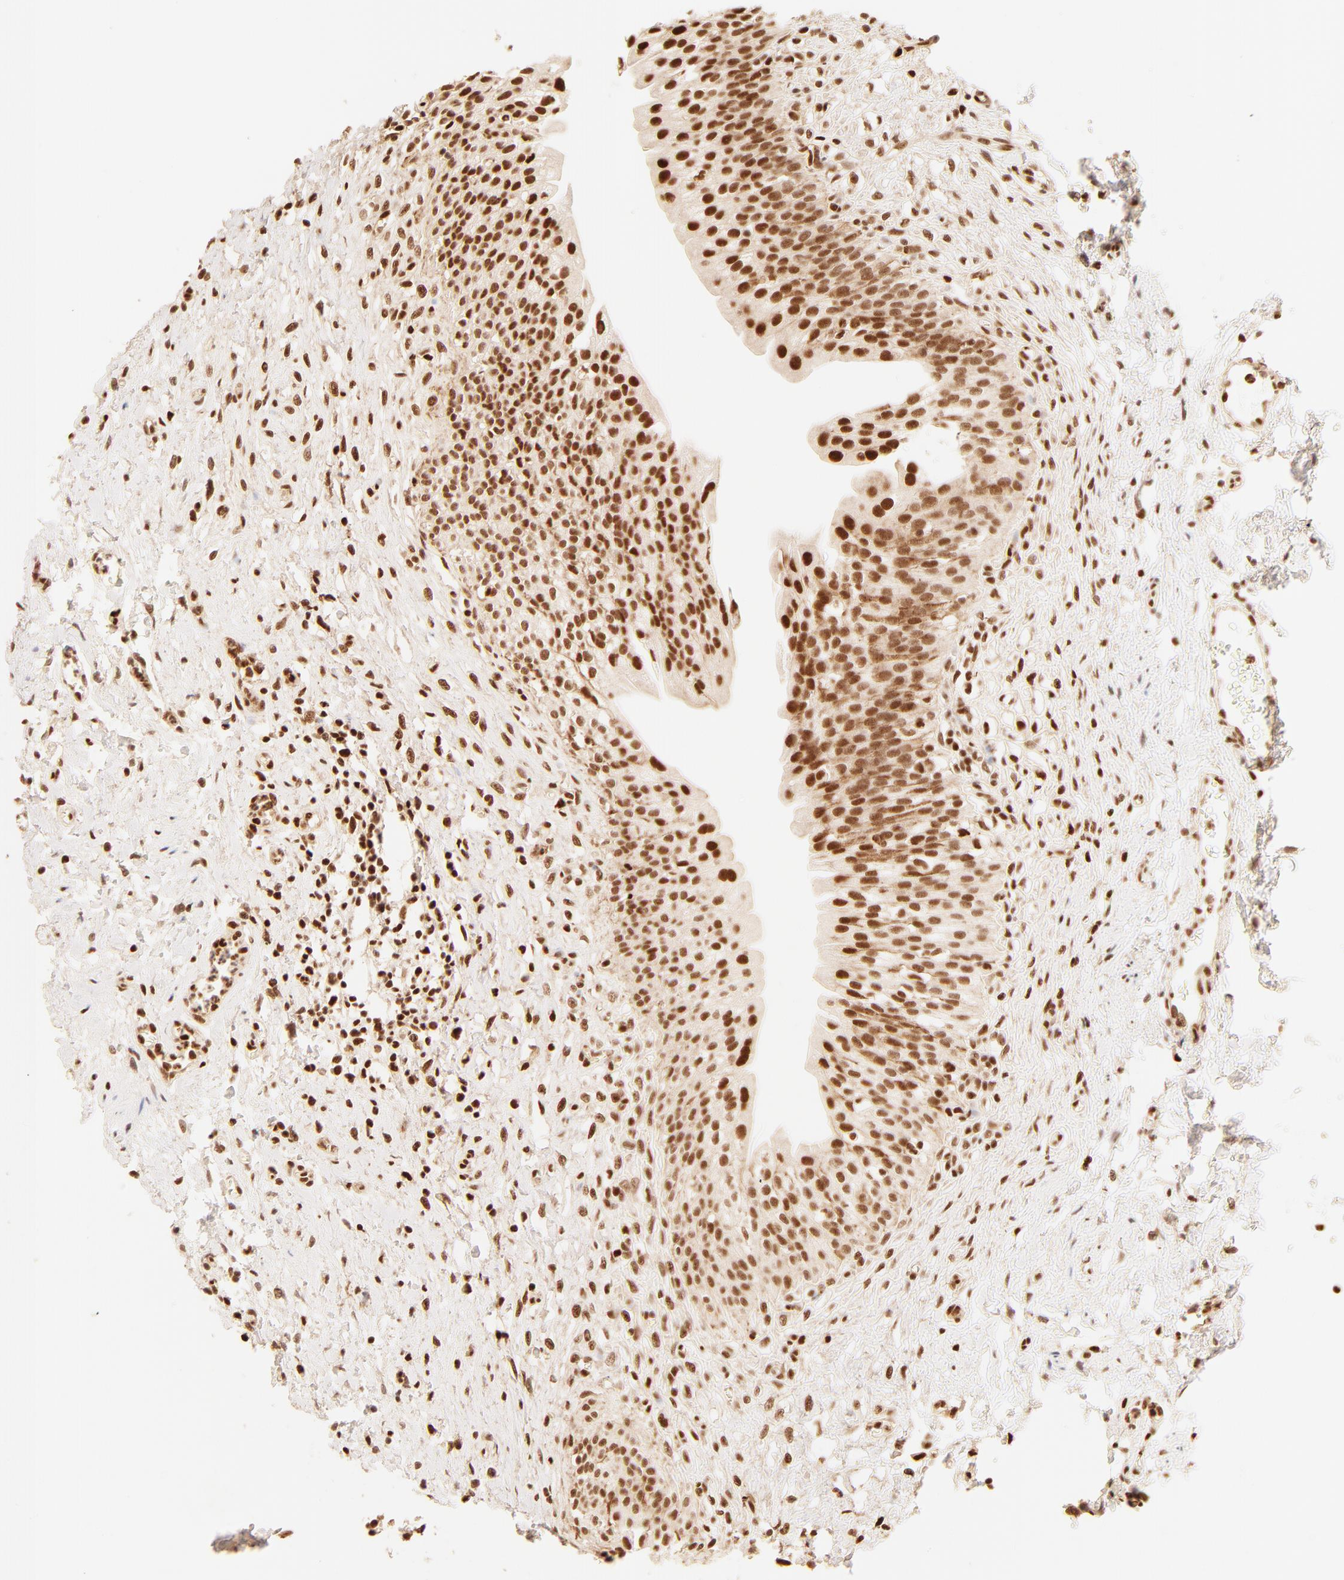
{"staining": {"intensity": "strong", "quantity": ">75%", "location": "nuclear"}, "tissue": "urinary bladder", "cell_type": "Urothelial cells", "image_type": "normal", "snomed": [{"axis": "morphology", "description": "Normal tissue, NOS"}, {"axis": "topography", "description": "Urinary bladder"}], "caption": "A photomicrograph showing strong nuclear positivity in approximately >75% of urothelial cells in unremarkable urinary bladder, as visualized by brown immunohistochemical staining.", "gene": "FAM50A", "patient": {"sex": "female", "age": 80}}